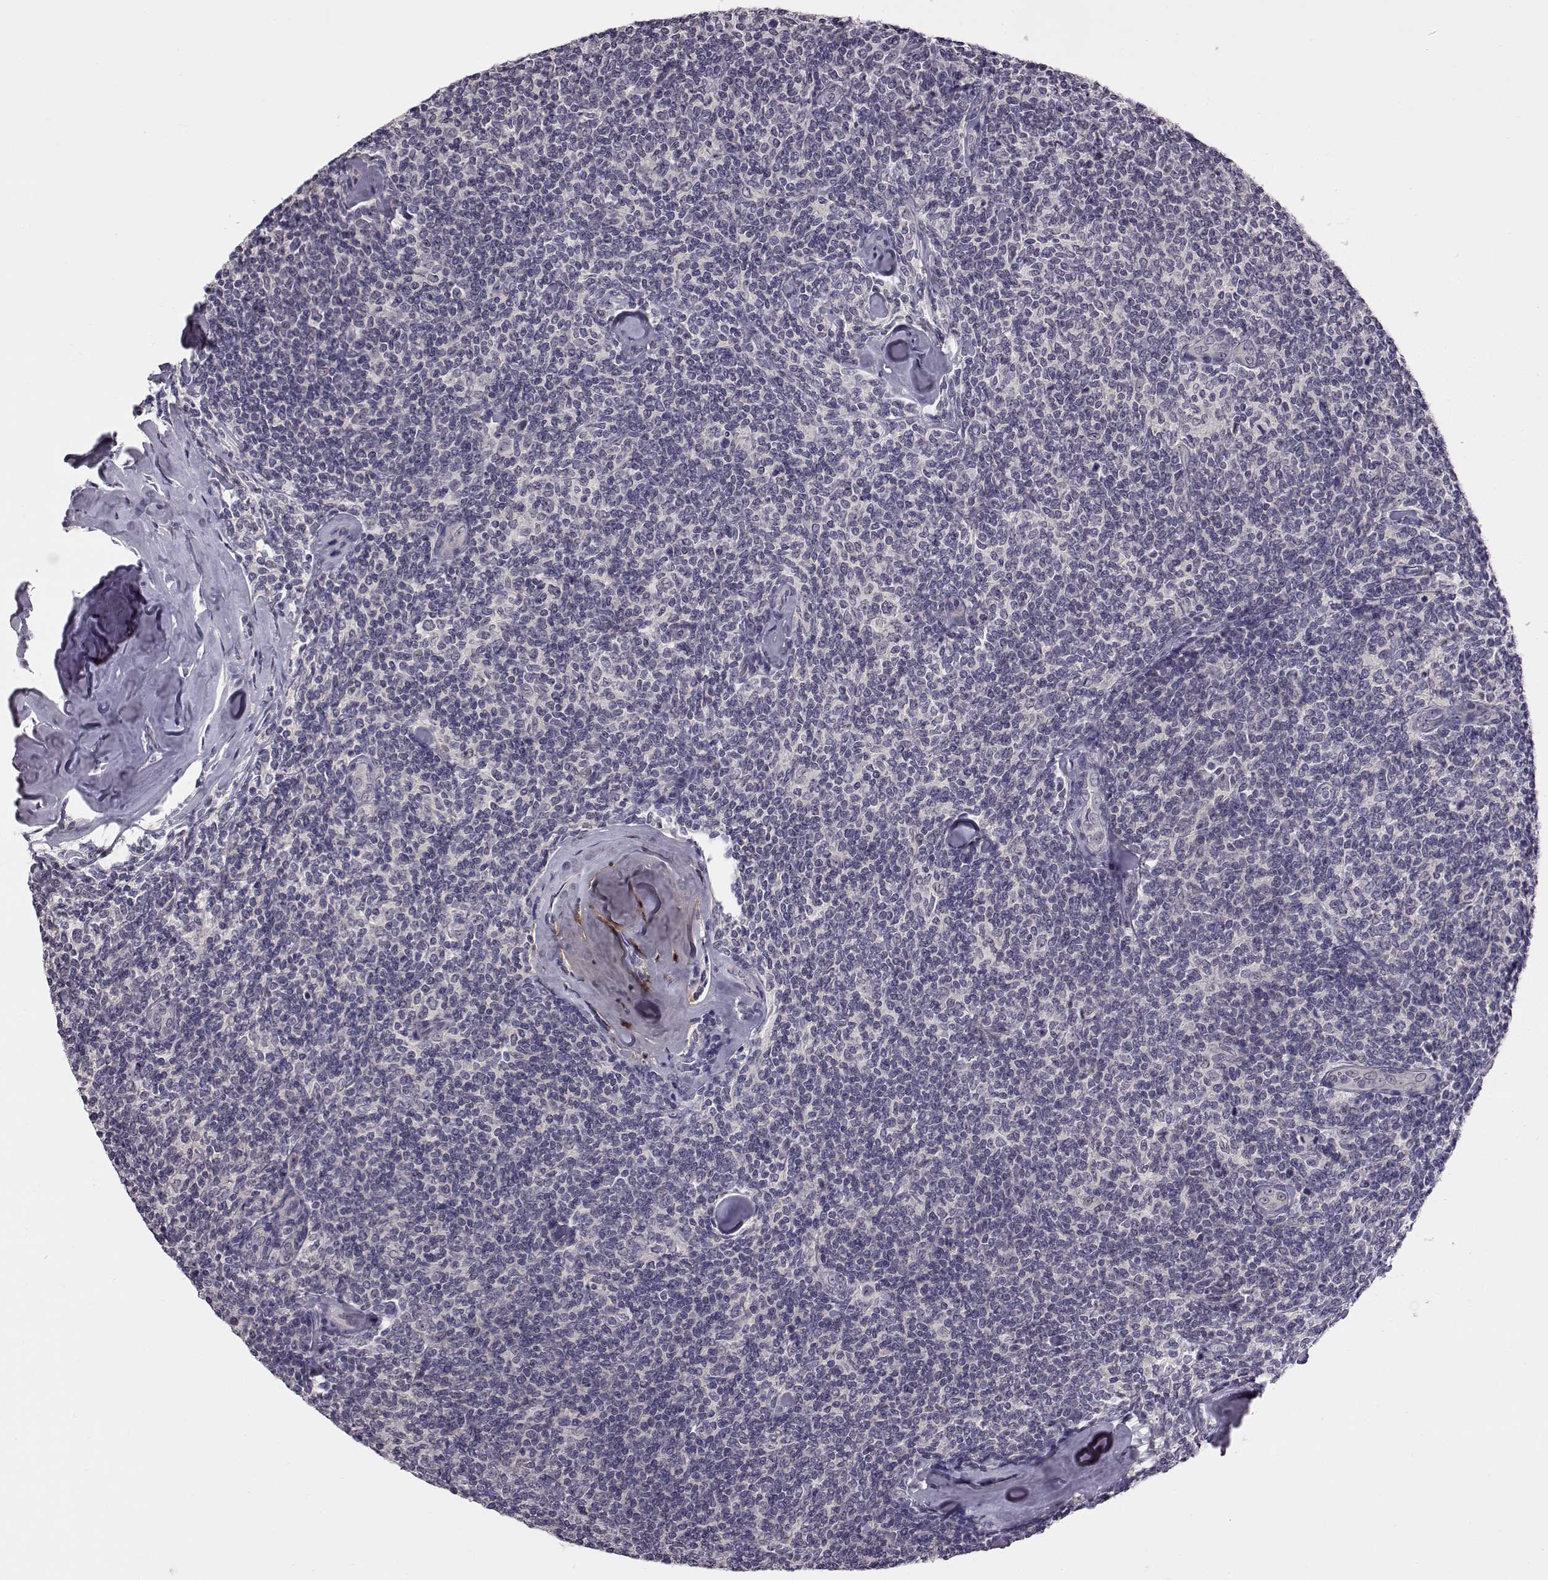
{"staining": {"intensity": "negative", "quantity": "none", "location": "none"}, "tissue": "lymphoma", "cell_type": "Tumor cells", "image_type": "cancer", "snomed": [{"axis": "morphology", "description": "Malignant lymphoma, non-Hodgkin's type, Low grade"}, {"axis": "topography", "description": "Lymph node"}], "caption": "Tumor cells show no significant positivity in malignant lymphoma, non-Hodgkin's type (low-grade).", "gene": "C10orf62", "patient": {"sex": "female", "age": 56}}